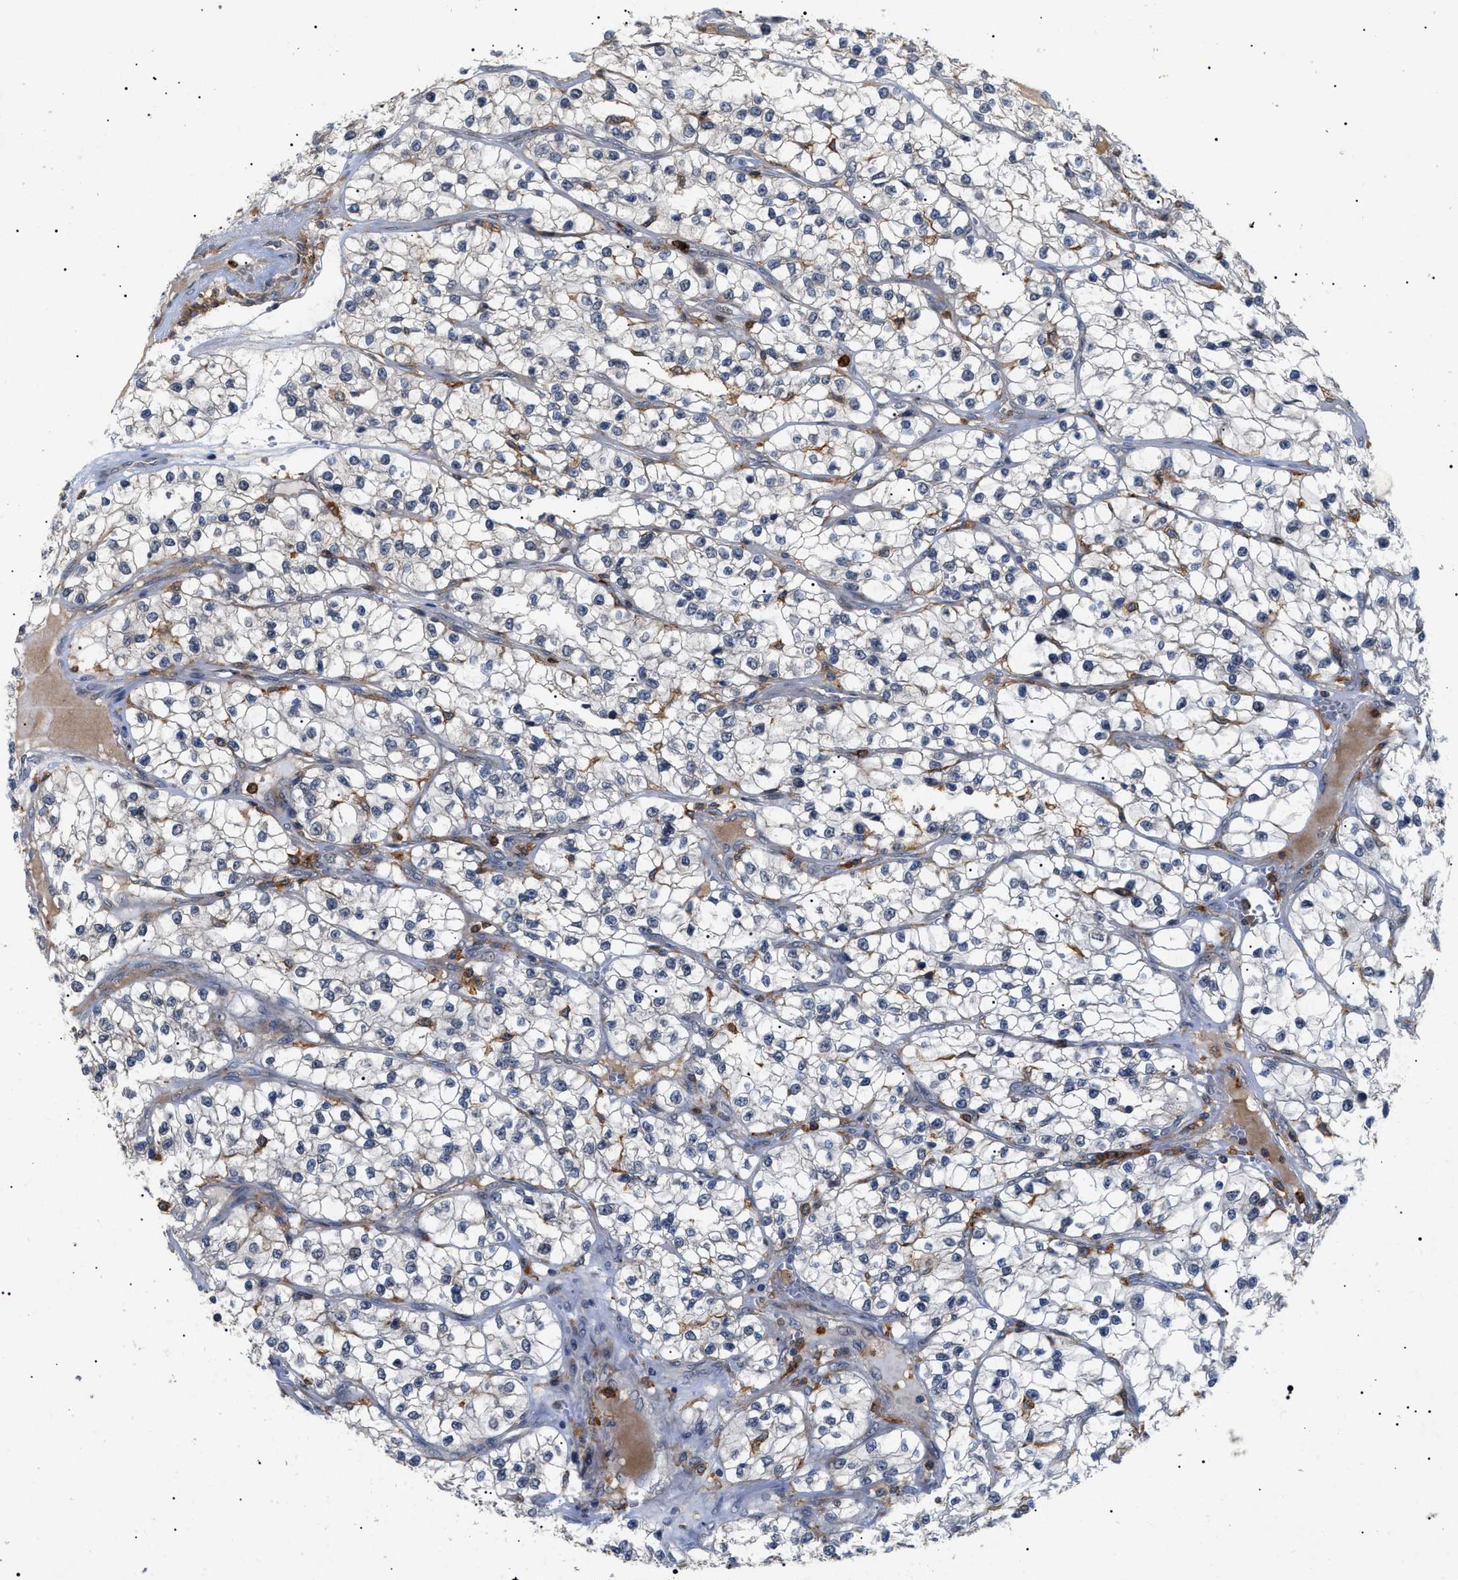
{"staining": {"intensity": "negative", "quantity": "none", "location": "none"}, "tissue": "renal cancer", "cell_type": "Tumor cells", "image_type": "cancer", "snomed": [{"axis": "morphology", "description": "Adenocarcinoma, NOS"}, {"axis": "topography", "description": "Kidney"}], "caption": "High power microscopy histopathology image of an IHC micrograph of renal adenocarcinoma, revealing no significant staining in tumor cells.", "gene": "CD300A", "patient": {"sex": "female", "age": 57}}